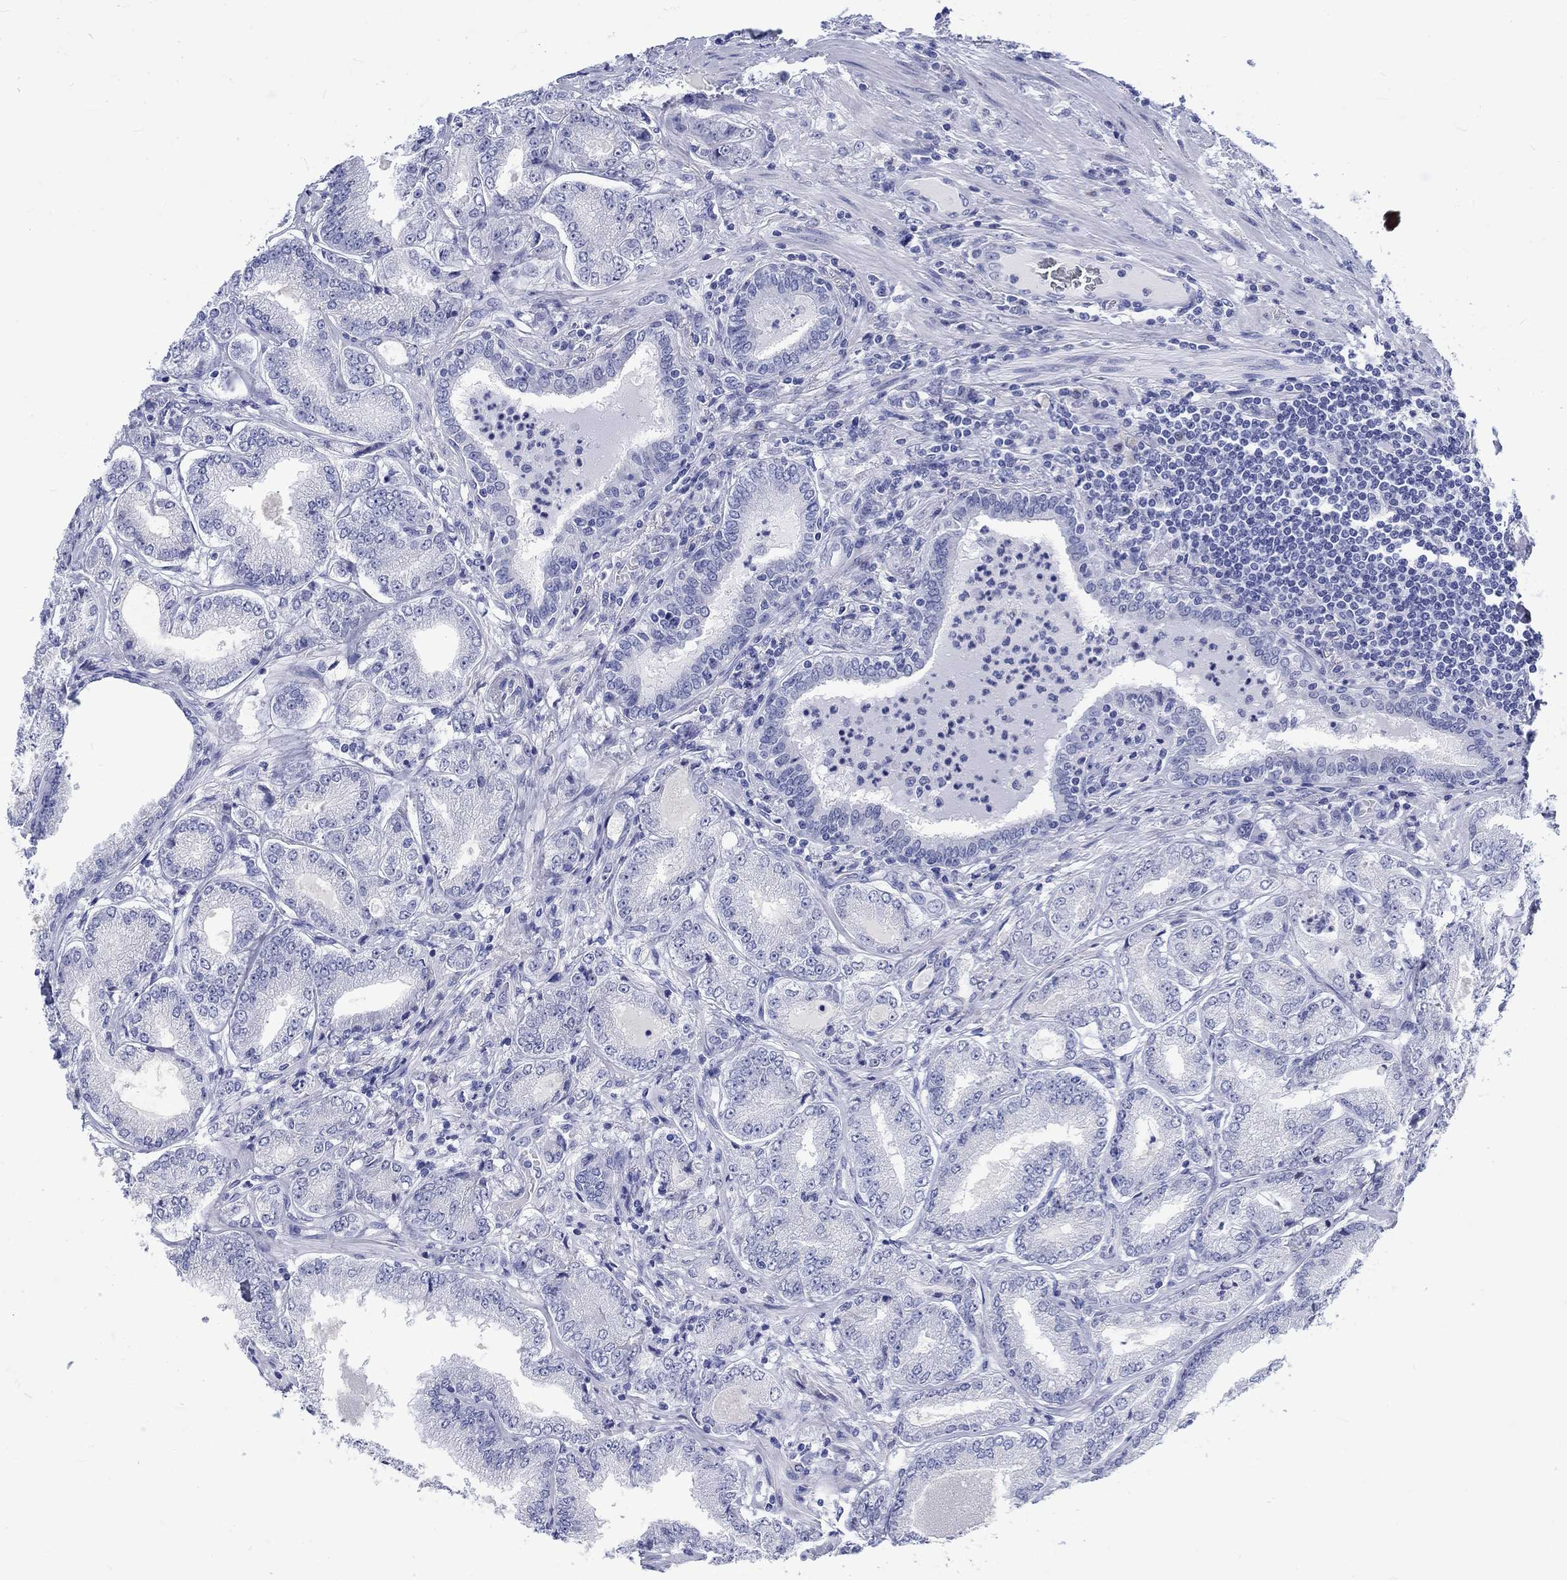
{"staining": {"intensity": "negative", "quantity": "none", "location": "none"}, "tissue": "prostate cancer", "cell_type": "Tumor cells", "image_type": "cancer", "snomed": [{"axis": "morphology", "description": "Adenocarcinoma, NOS"}, {"axis": "topography", "description": "Prostate"}], "caption": "This histopathology image is of prostate adenocarcinoma stained with immunohistochemistry to label a protein in brown with the nuclei are counter-stained blue. There is no expression in tumor cells.", "gene": "KRT76", "patient": {"sex": "male", "age": 65}}